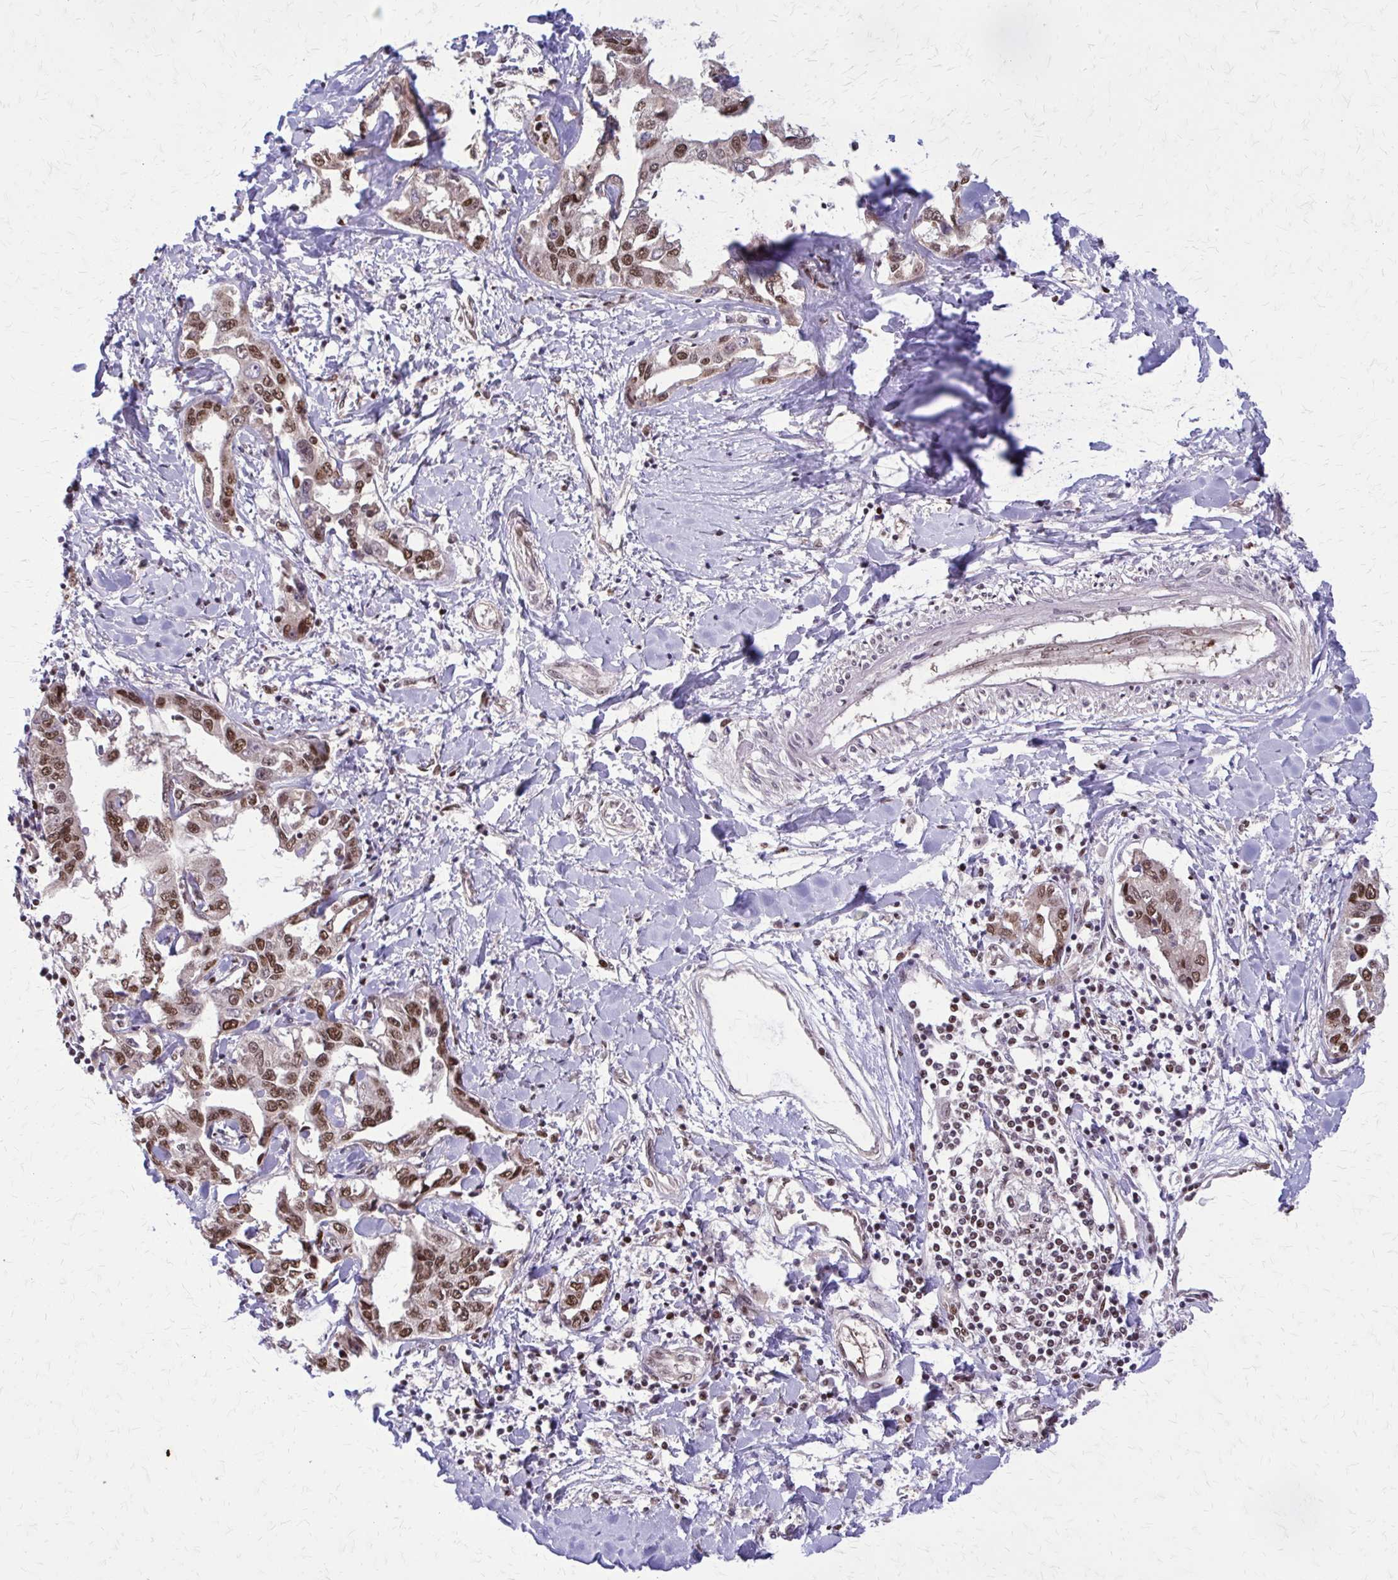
{"staining": {"intensity": "moderate", "quantity": ">75%", "location": "nuclear"}, "tissue": "liver cancer", "cell_type": "Tumor cells", "image_type": "cancer", "snomed": [{"axis": "morphology", "description": "Cholangiocarcinoma"}, {"axis": "topography", "description": "Liver"}], "caption": "Moderate nuclear protein positivity is present in approximately >75% of tumor cells in liver cancer (cholangiocarcinoma).", "gene": "TTF1", "patient": {"sex": "male", "age": 59}}